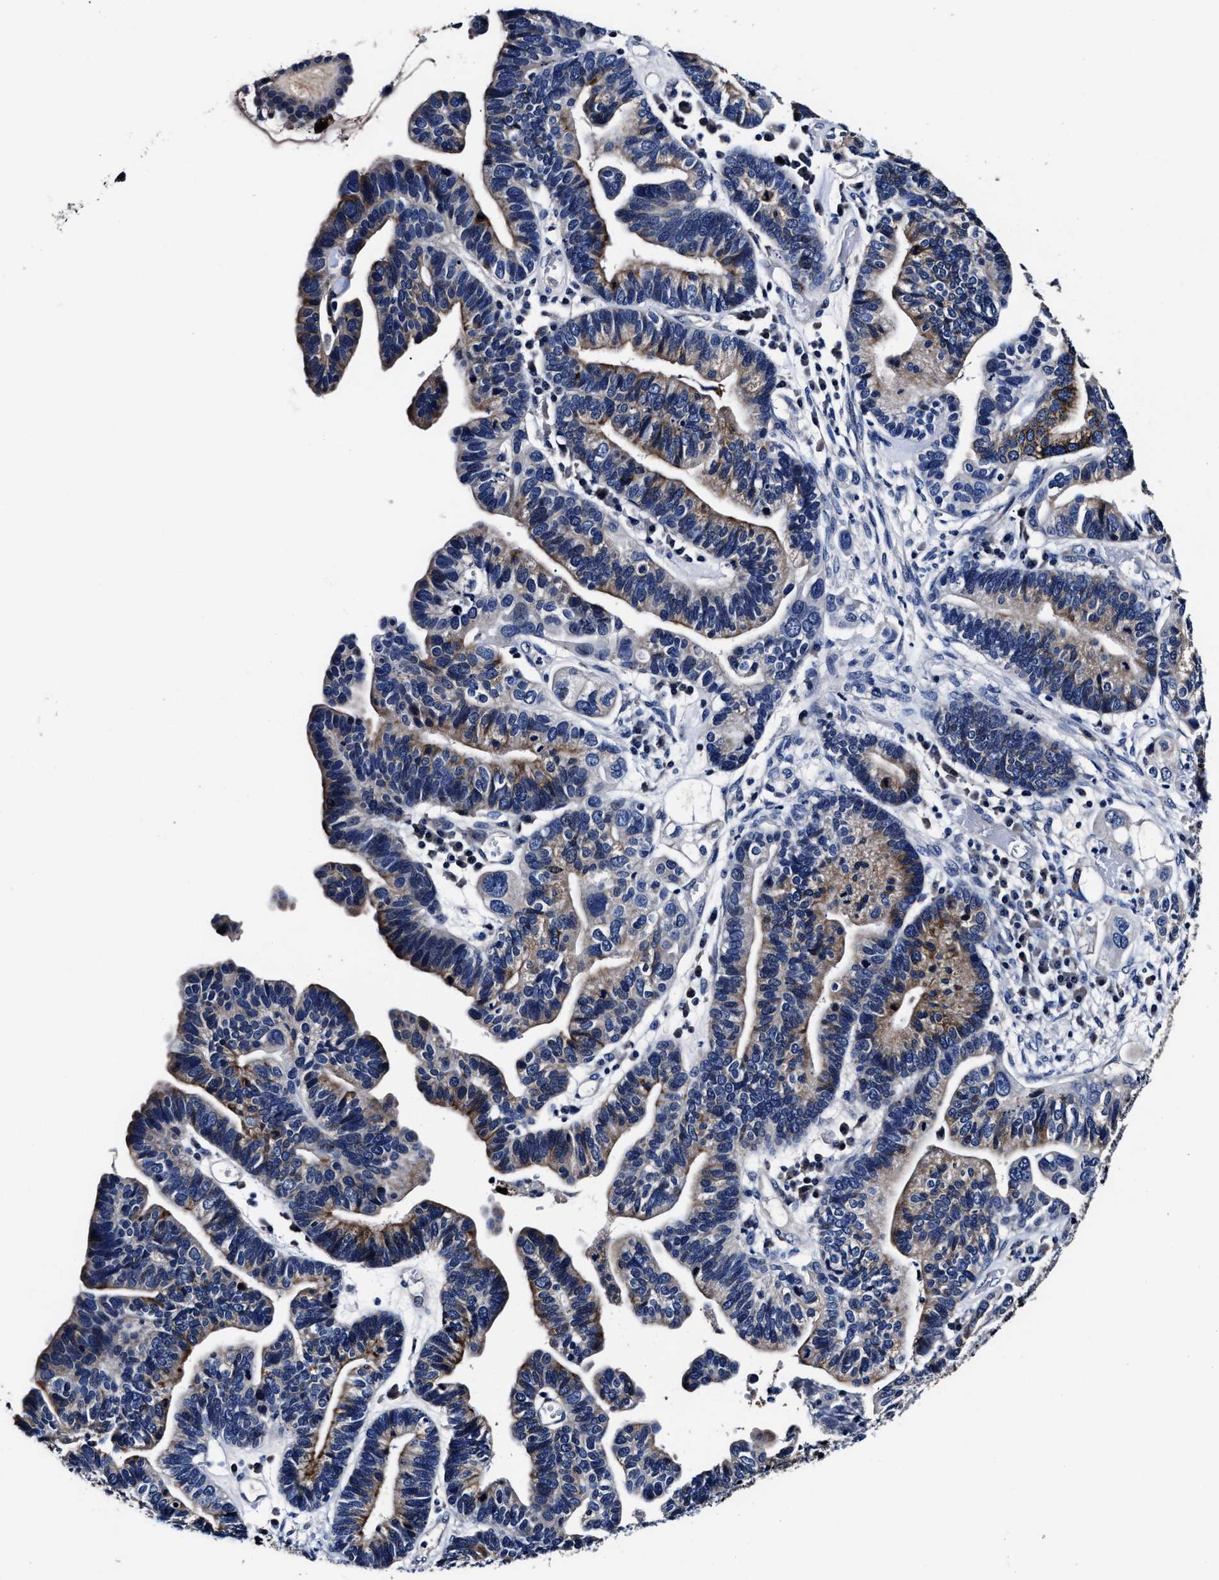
{"staining": {"intensity": "moderate", "quantity": ">75%", "location": "cytoplasmic/membranous"}, "tissue": "ovarian cancer", "cell_type": "Tumor cells", "image_type": "cancer", "snomed": [{"axis": "morphology", "description": "Cystadenocarcinoma, serous, NOS"}, {"axis": "topography", "description": "Ovary"}], "caption": "Ovarian serous cystadenocarcinoma tissue demonstrates moderate cytoplasmic/membranous positivity in approximately >75% of tumor cells Nuclei are stained in blue.", "gene": "OLFML2A", "patient": {"sex": "female", "age": 56}}